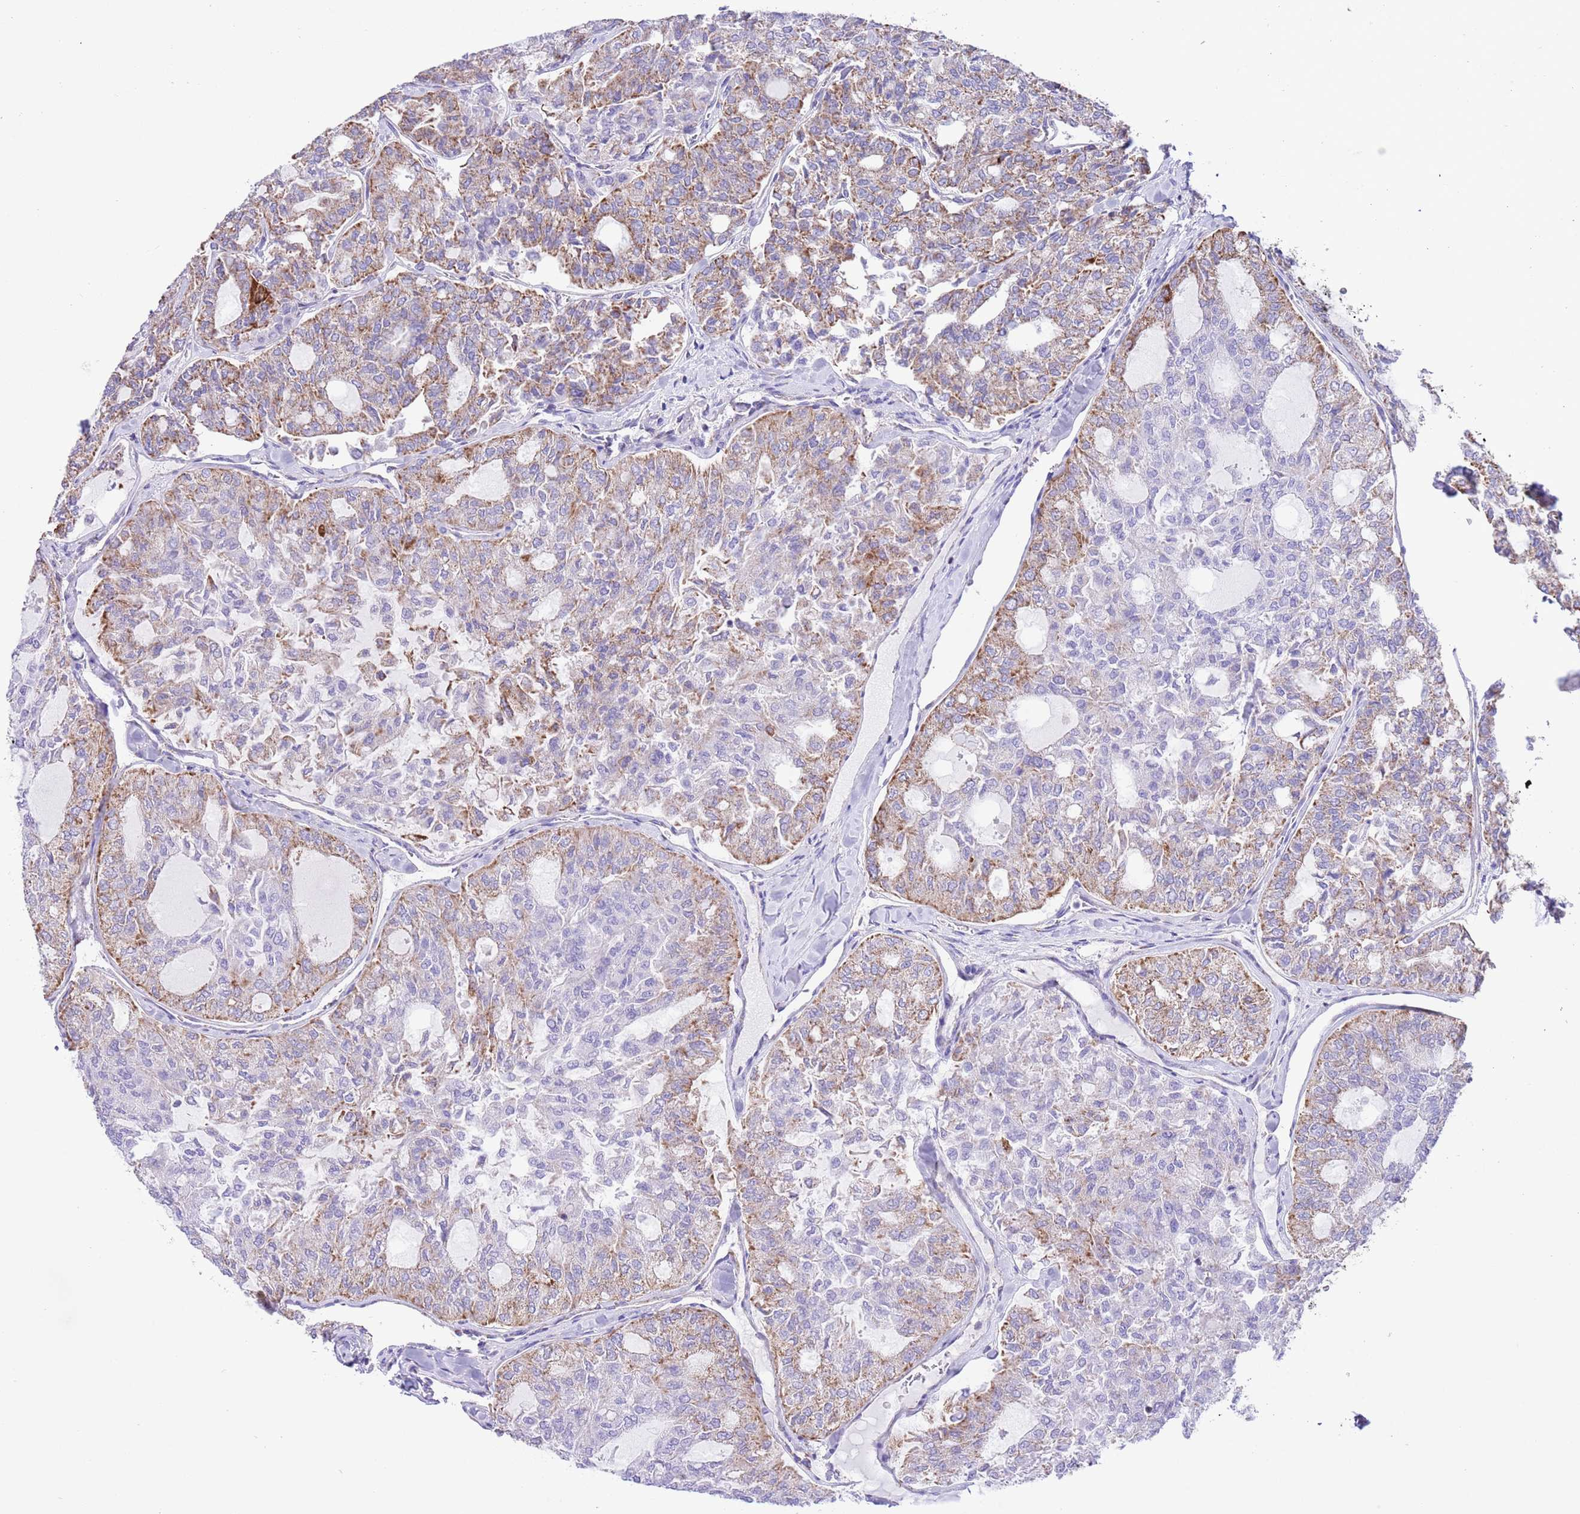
{"staining": {"intensity": "moderate", "quantity": "25%-75%", "location": "cytoplasmic/membranous"}, "tissue": "thyroid cancer", "cell_type": "Tumor cells", "image_type": "cancer", "snomed": [{"axis": "morphology", "description": "Follicular adenoma carcinoma, NOS"}, {"axis": "topography", "description": "Thyroid gland"}], "caption": "Protein staining of thyroid cancer tissue shows moderate cytoplasmic/membranous staining in about 25%-75% of tumor cells.", "gene": "SS18L2", "patient": {"sex": "male", "age": 75}}